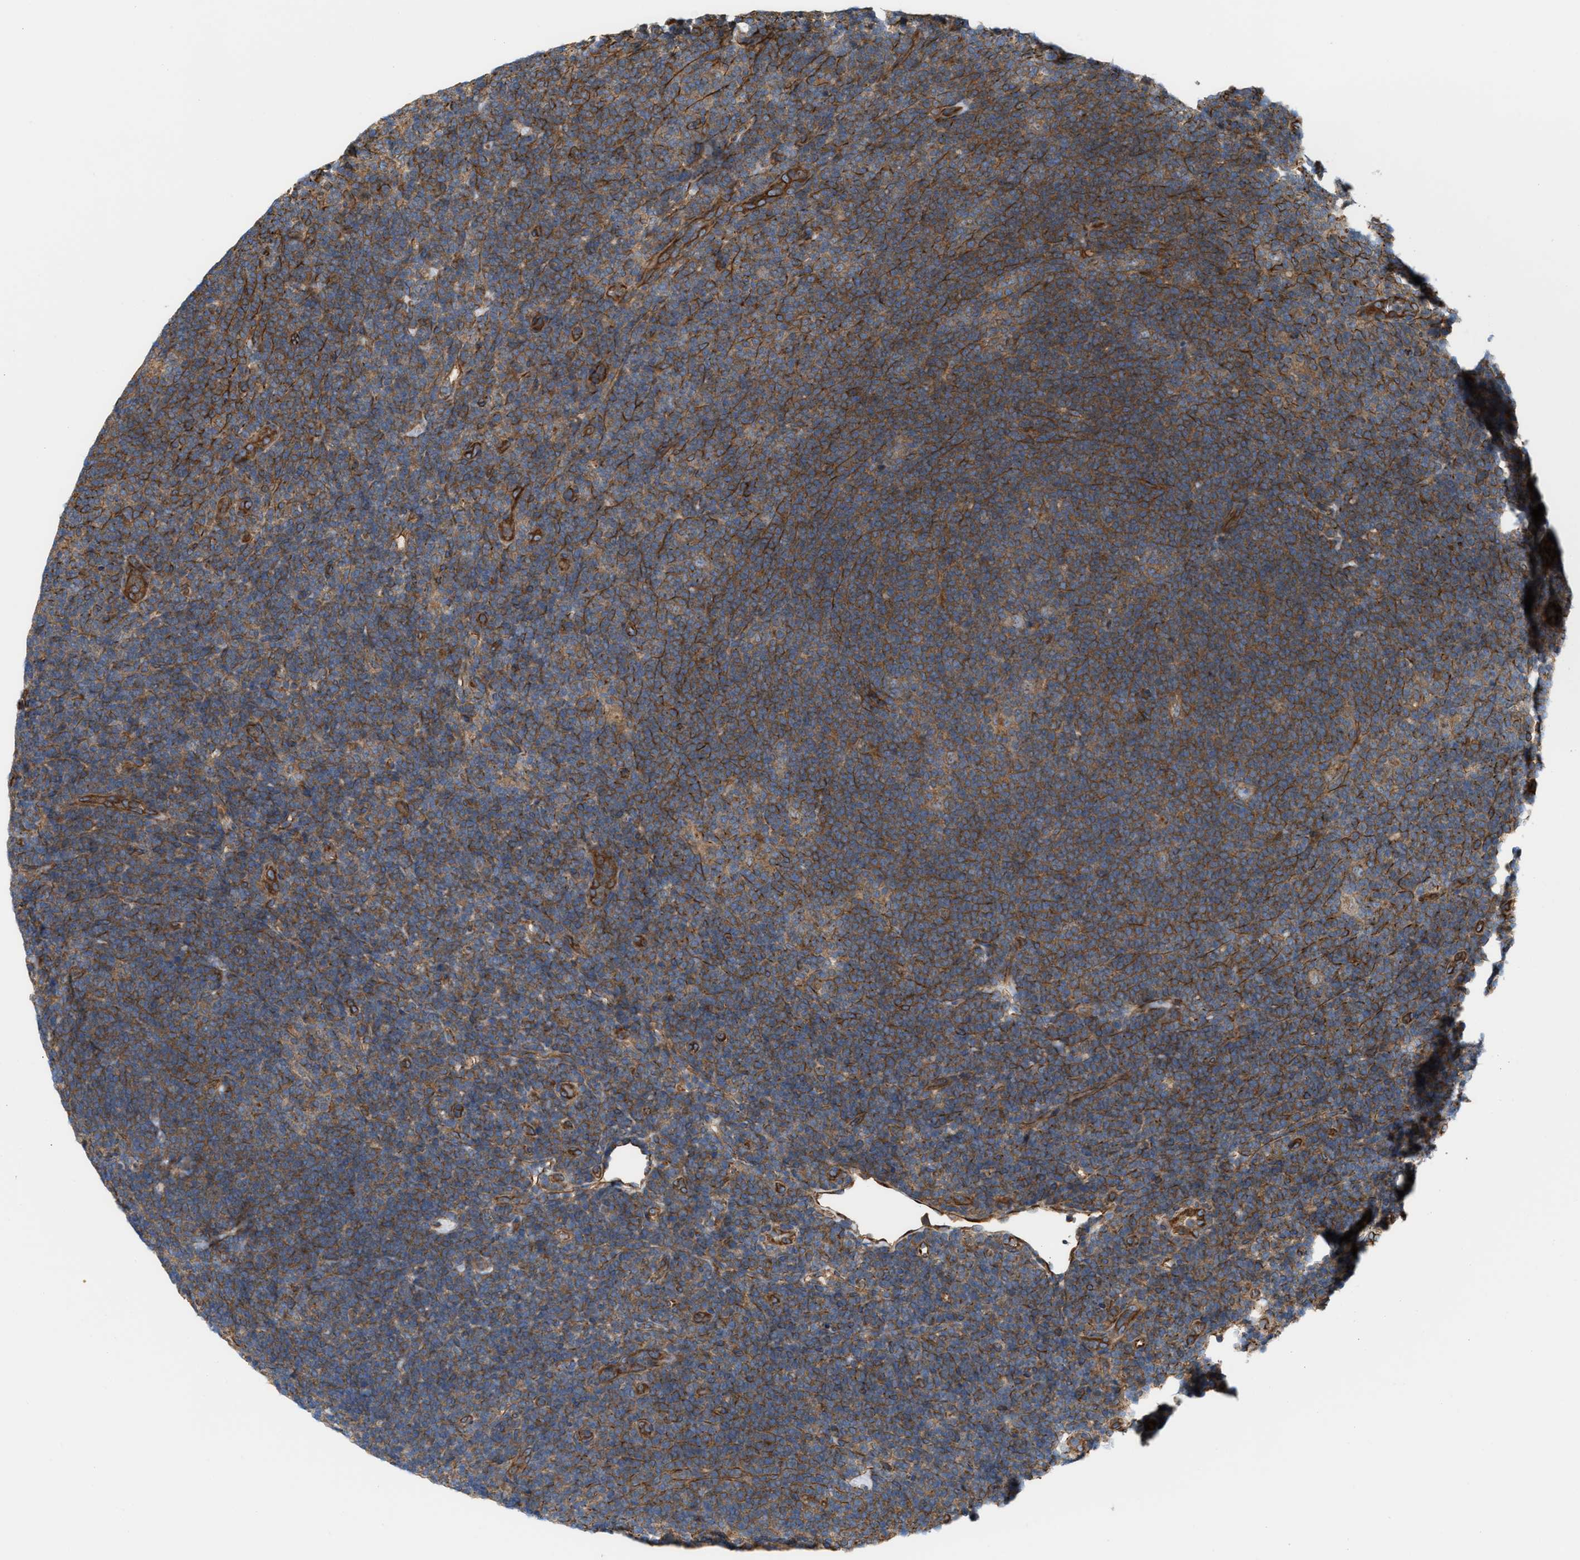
{"staining": {"intensity": "negative", "quantity": "none", "location": "none"}, "tissue": "lymphoma", "cell_type": "Tumor cells", "image_type": "cancer", "snomed": [{"axis": "morphology", "description": "Hodgkin's disease, NOS"}, {"axis": "topography", "description": "Lymph node"}], "caption": "Hodgkin's disease was stained to show a protein in brown. There is no significant expression in tumor cells.", "gene": "EPS15L1", "patient": {"sex": "female", "age": 57}}